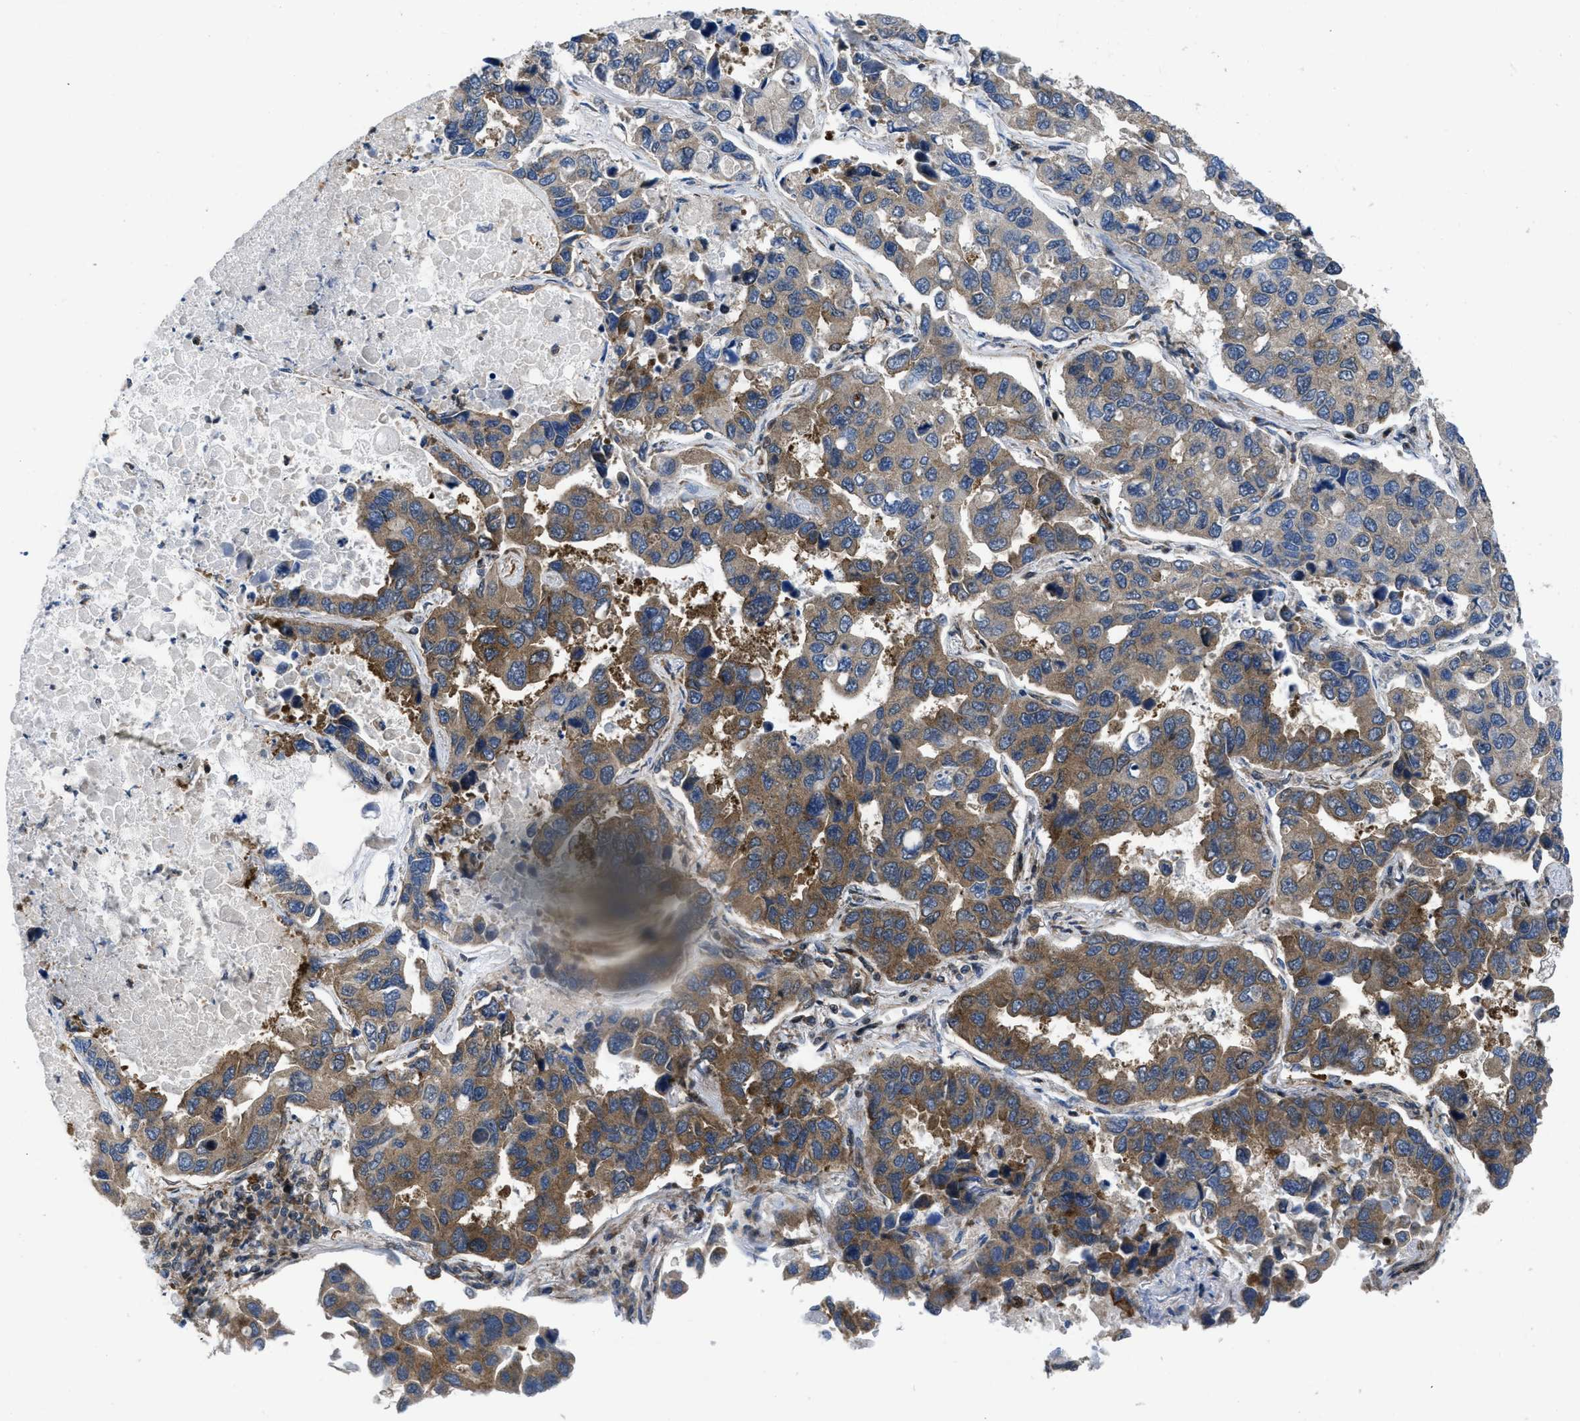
{"staining": {"intensity": "moderate", "quantity": ">75%", "location": "cytoplasmic/membranous"}, "tissue": "lung cancer", "cell_type": "Tumor cells", "image_type": "cancer", "snomed": [{"axis": "morphology", "description": "Adenocarcinoma, NOS"}, {"axis": "topography", "description": "Lung"}], "caption": "Adenocarcinoma (lung) stained with a brown dye reveals moderate cytoplasmic/membranous positive staining in about >75% of tumor cells.", "gene": "PPP2CB", "patient": {"sex": "male", "age": 64}}